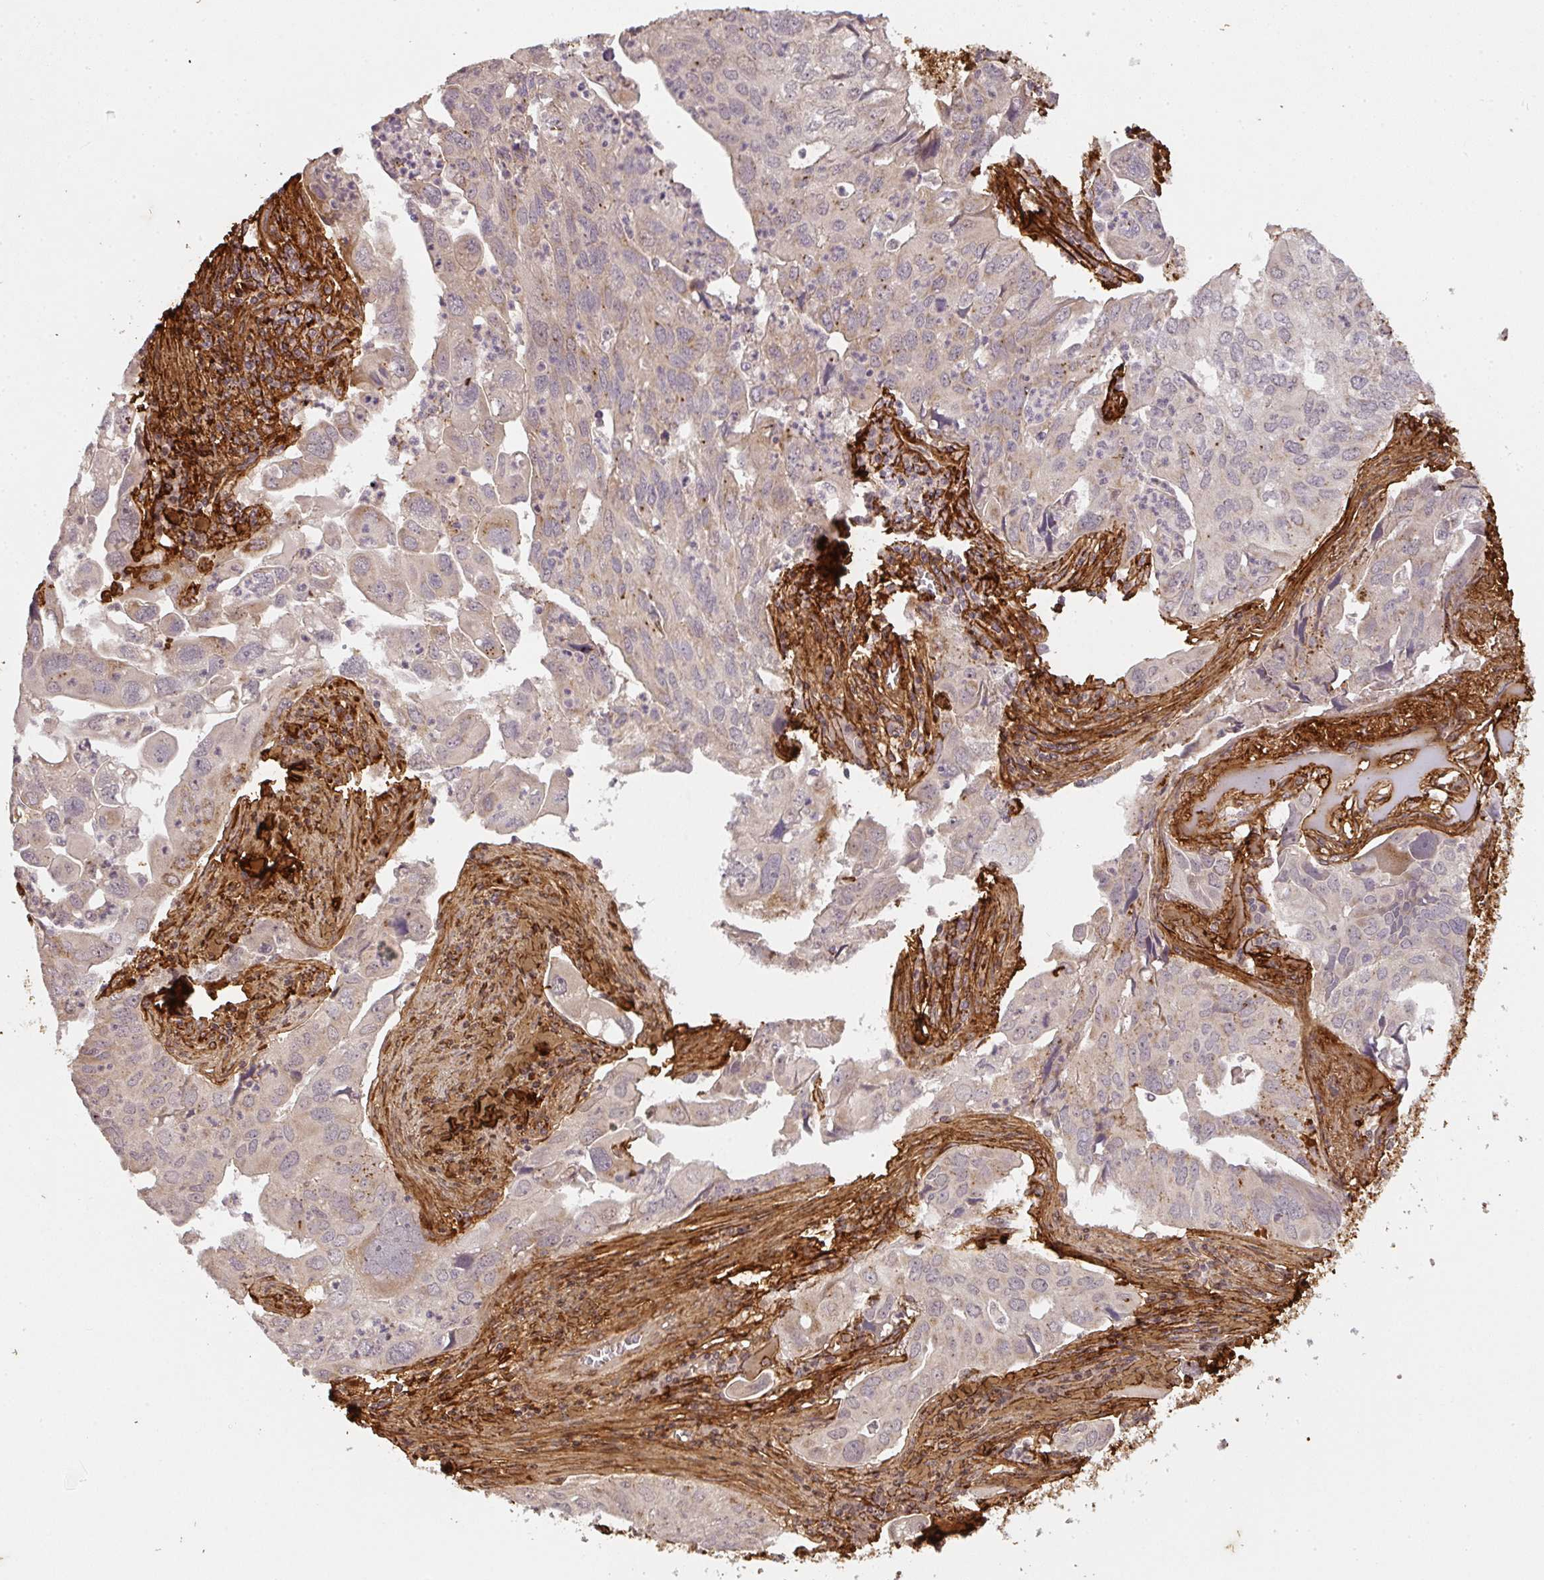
{"staining": {"intensity": "weak", "quantity": "<25%", "location": "cytoplasmic/membranous"}, "tissue": "lung cancer", "cell_type": "Tumor cells", "image_type": "cancer", "snomed": [{"axis": "morphology", "description": "Adenocarcinoma, NOS"}, {"axis": "topography", "description": "Lung"}], "caption": "This is a micrograph of immunohistochemistry staining of lung cancer, which shows no staining in tumor cells. Nuclei are stained in blue.", "gene": "COL3A1", "patient": {"sex": "male", "age": 48}}